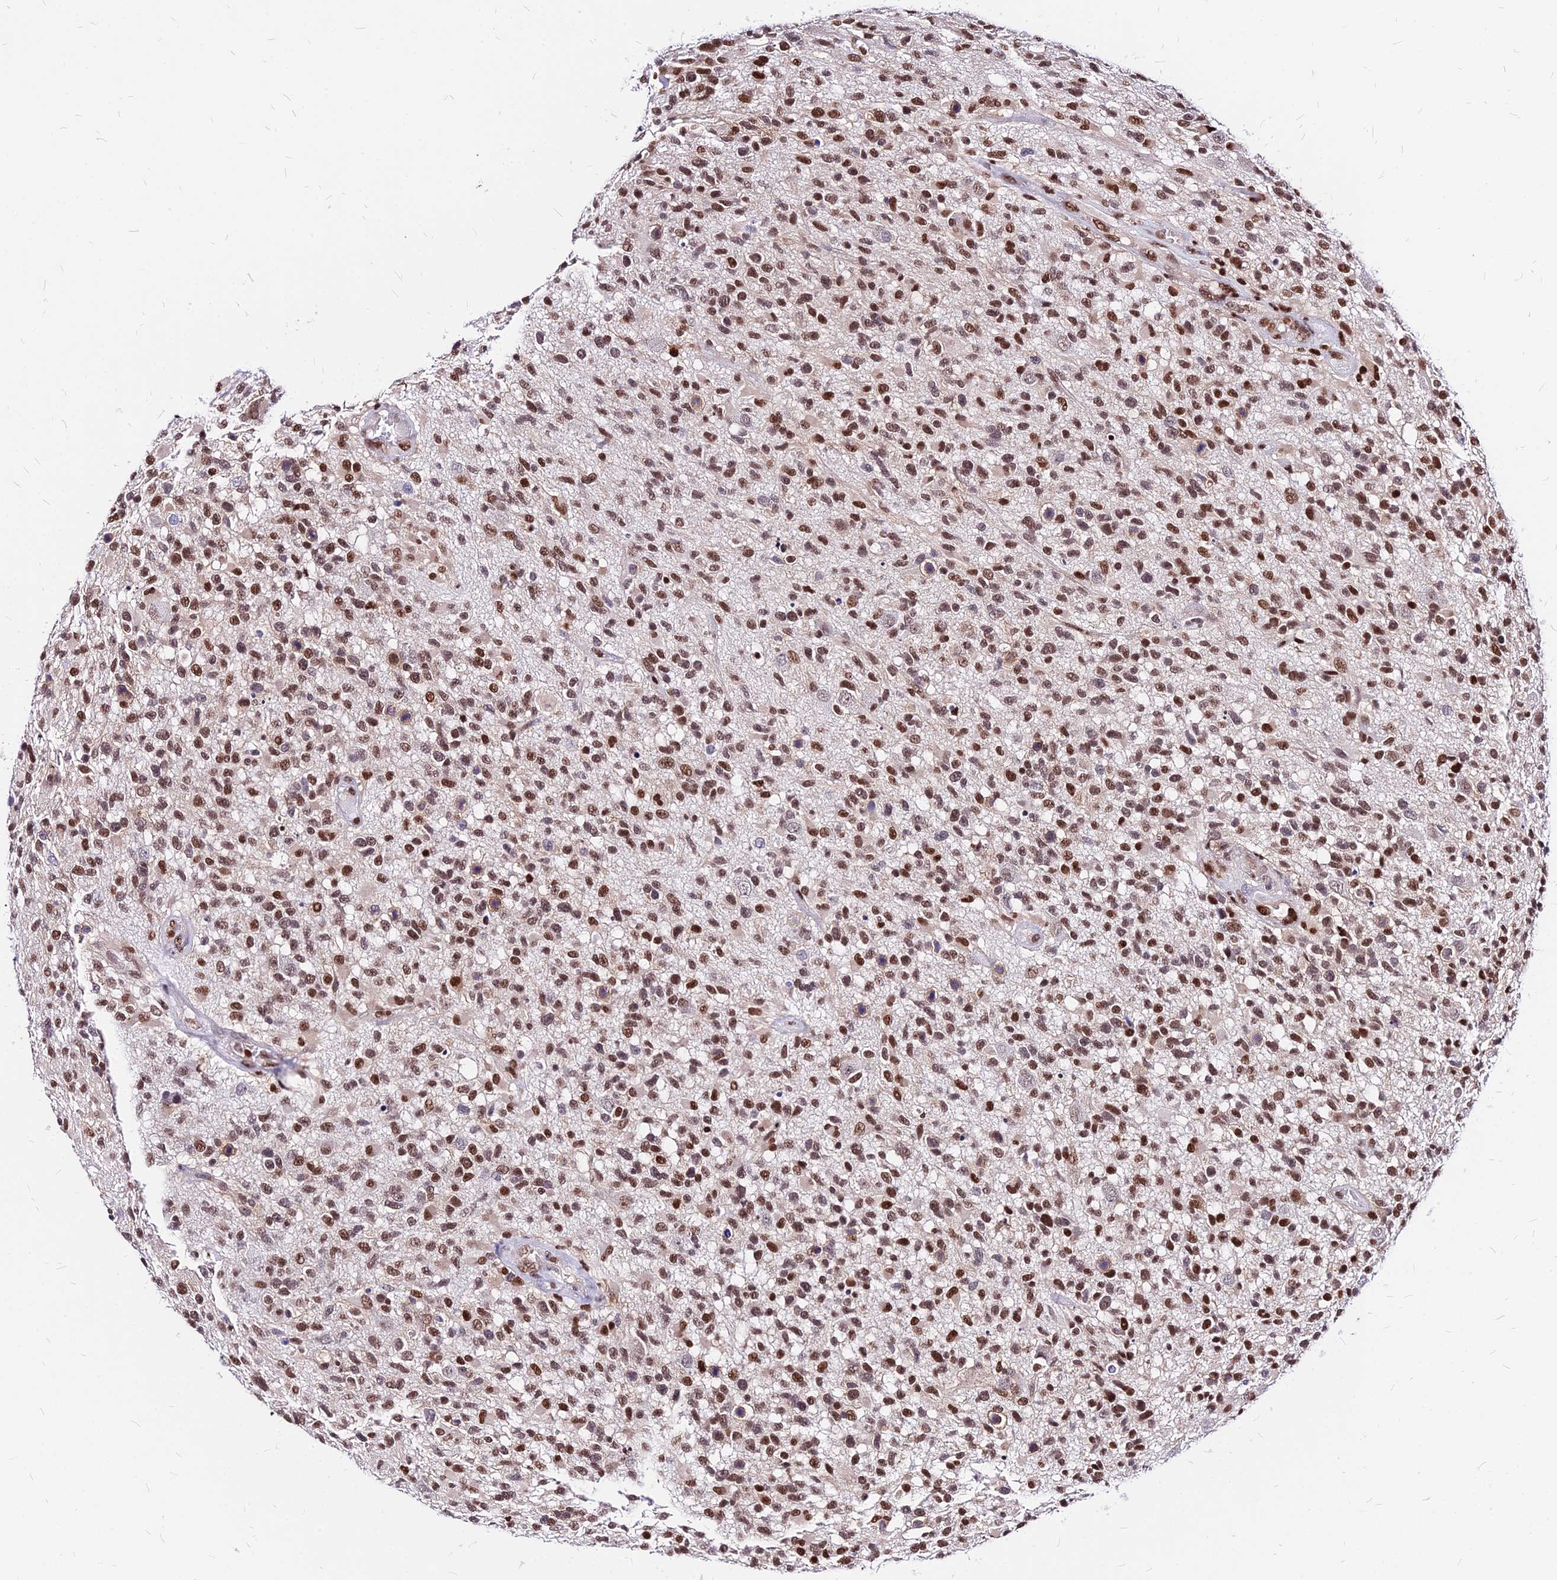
{"staining": {"intensity": "moderate", "quantity": ">75%", "location": "nuclear"}, "tissue": "glioma", "cell_type": "Tumor cells", "image_type": "cancer", "snomed": [{"axis": "morphology", "description": "Glioma, malignant, High grade"}, {"axis": "morphology", "description": "Glioblastoma, NOS"}, {"axis": "topography", "description": "Brain"}], "caption": "Protein staining of glioma tissue demonstrates moderate nuclear staining in approximately >75% of tumor cells. Using DAB (brown) and hematoxylin (blue) stains, captured at high magnification using brightfield microscopy.", "gene": "PAXX", "patient": {"sex": "male", "age": 60}}